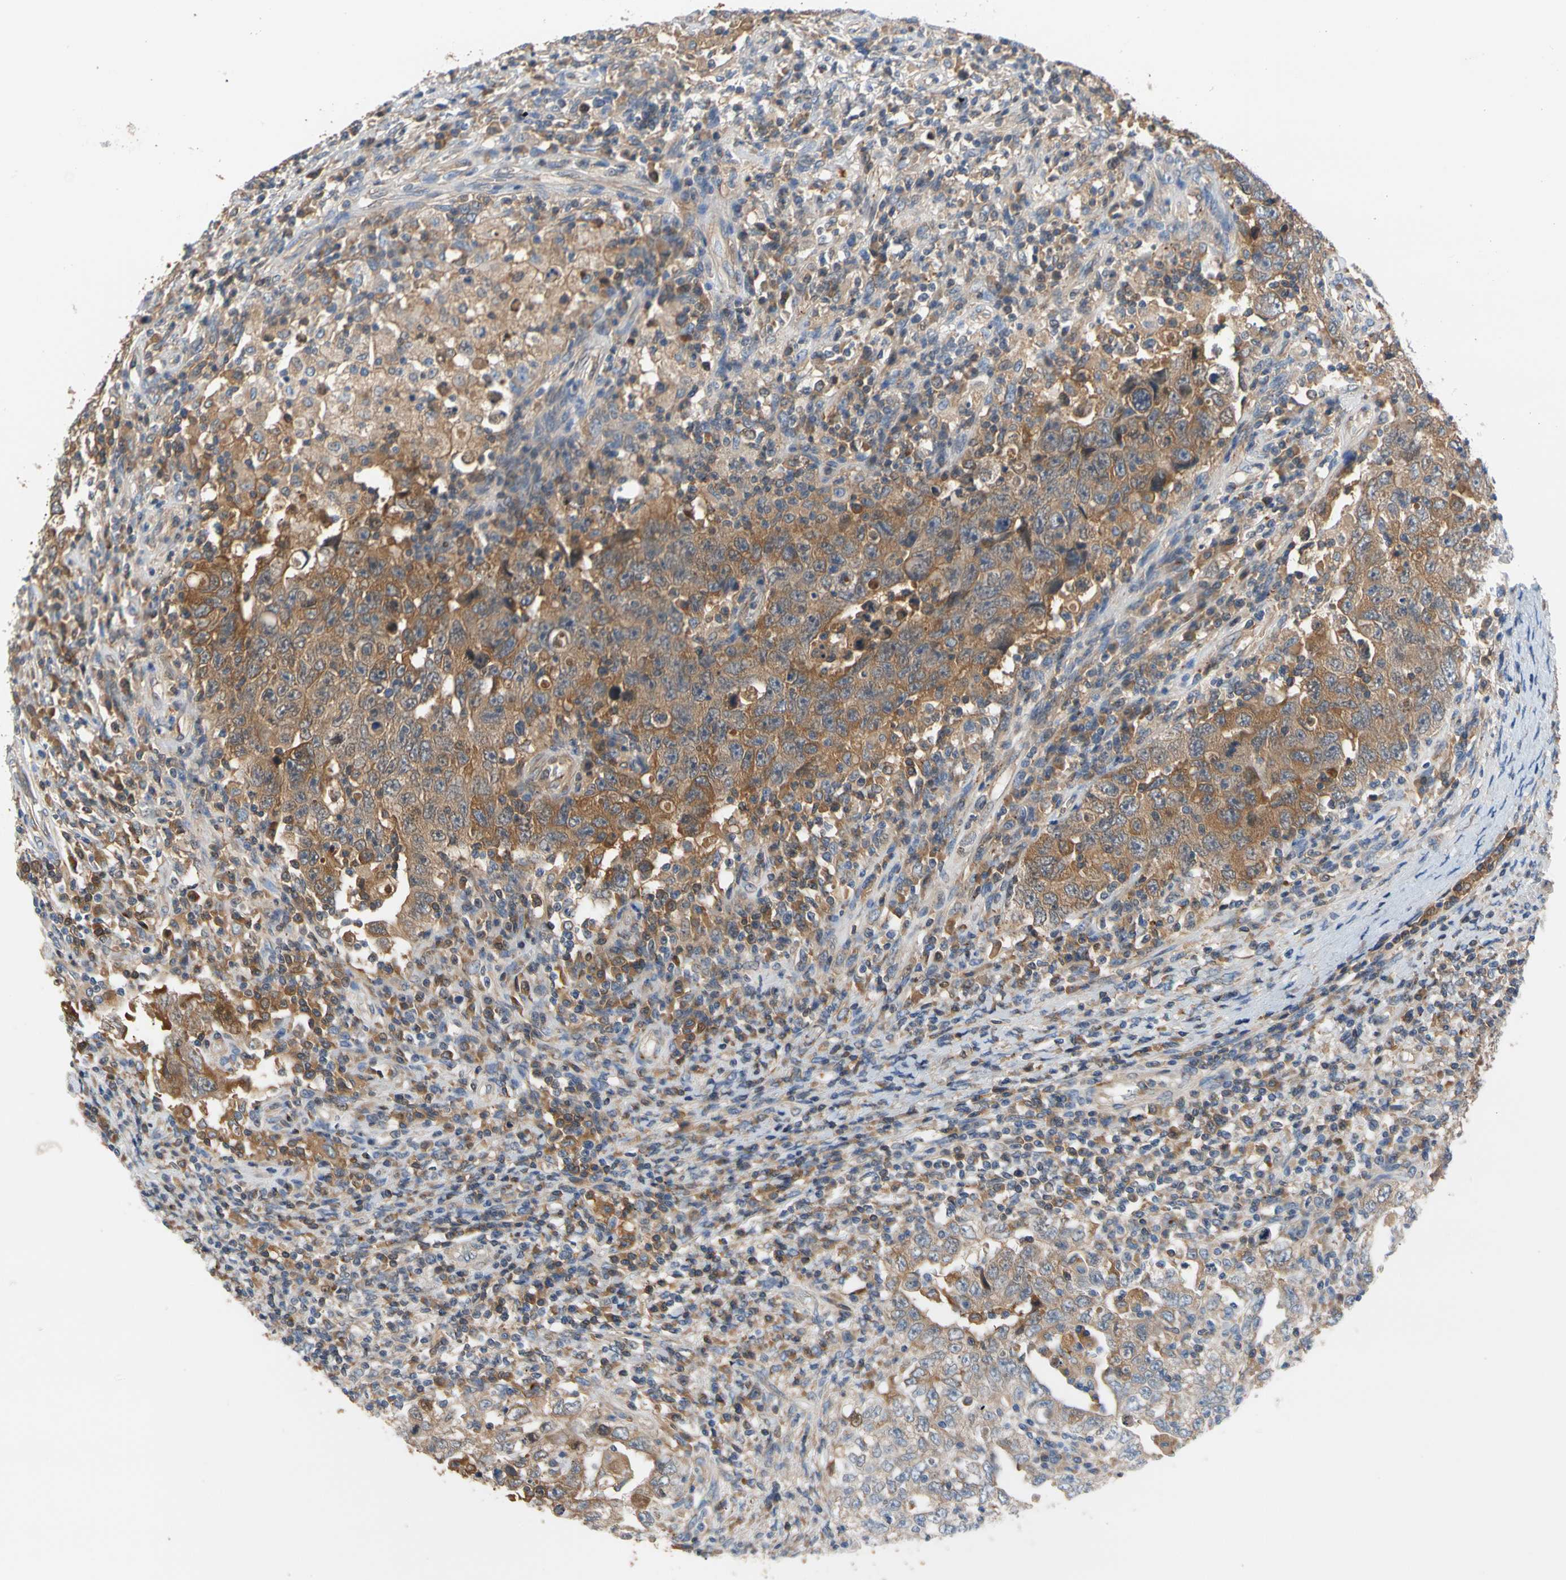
{"staining": {"intensity": "moderate", "quantity": ">75%", "location": "cytoplasmic/membranous"}, "tissue": "testis cancer", "cell_type": "Tumor cells", "image_type": "cancer", "snomed": [{"axis": "morphology", "description": "Carcinoma, Embryonal, NOS"}, {"axis": "topography", "description": "Testis"}], "caption": "The photomicrograph exhibits staining of testis embryonal carcinoma, revealing moderate cytoplasmic/membranous protein staining (brown color) within tumor cells.", "gene": "ENTREP3", "patient": {"sex": "male", "age": 26}}